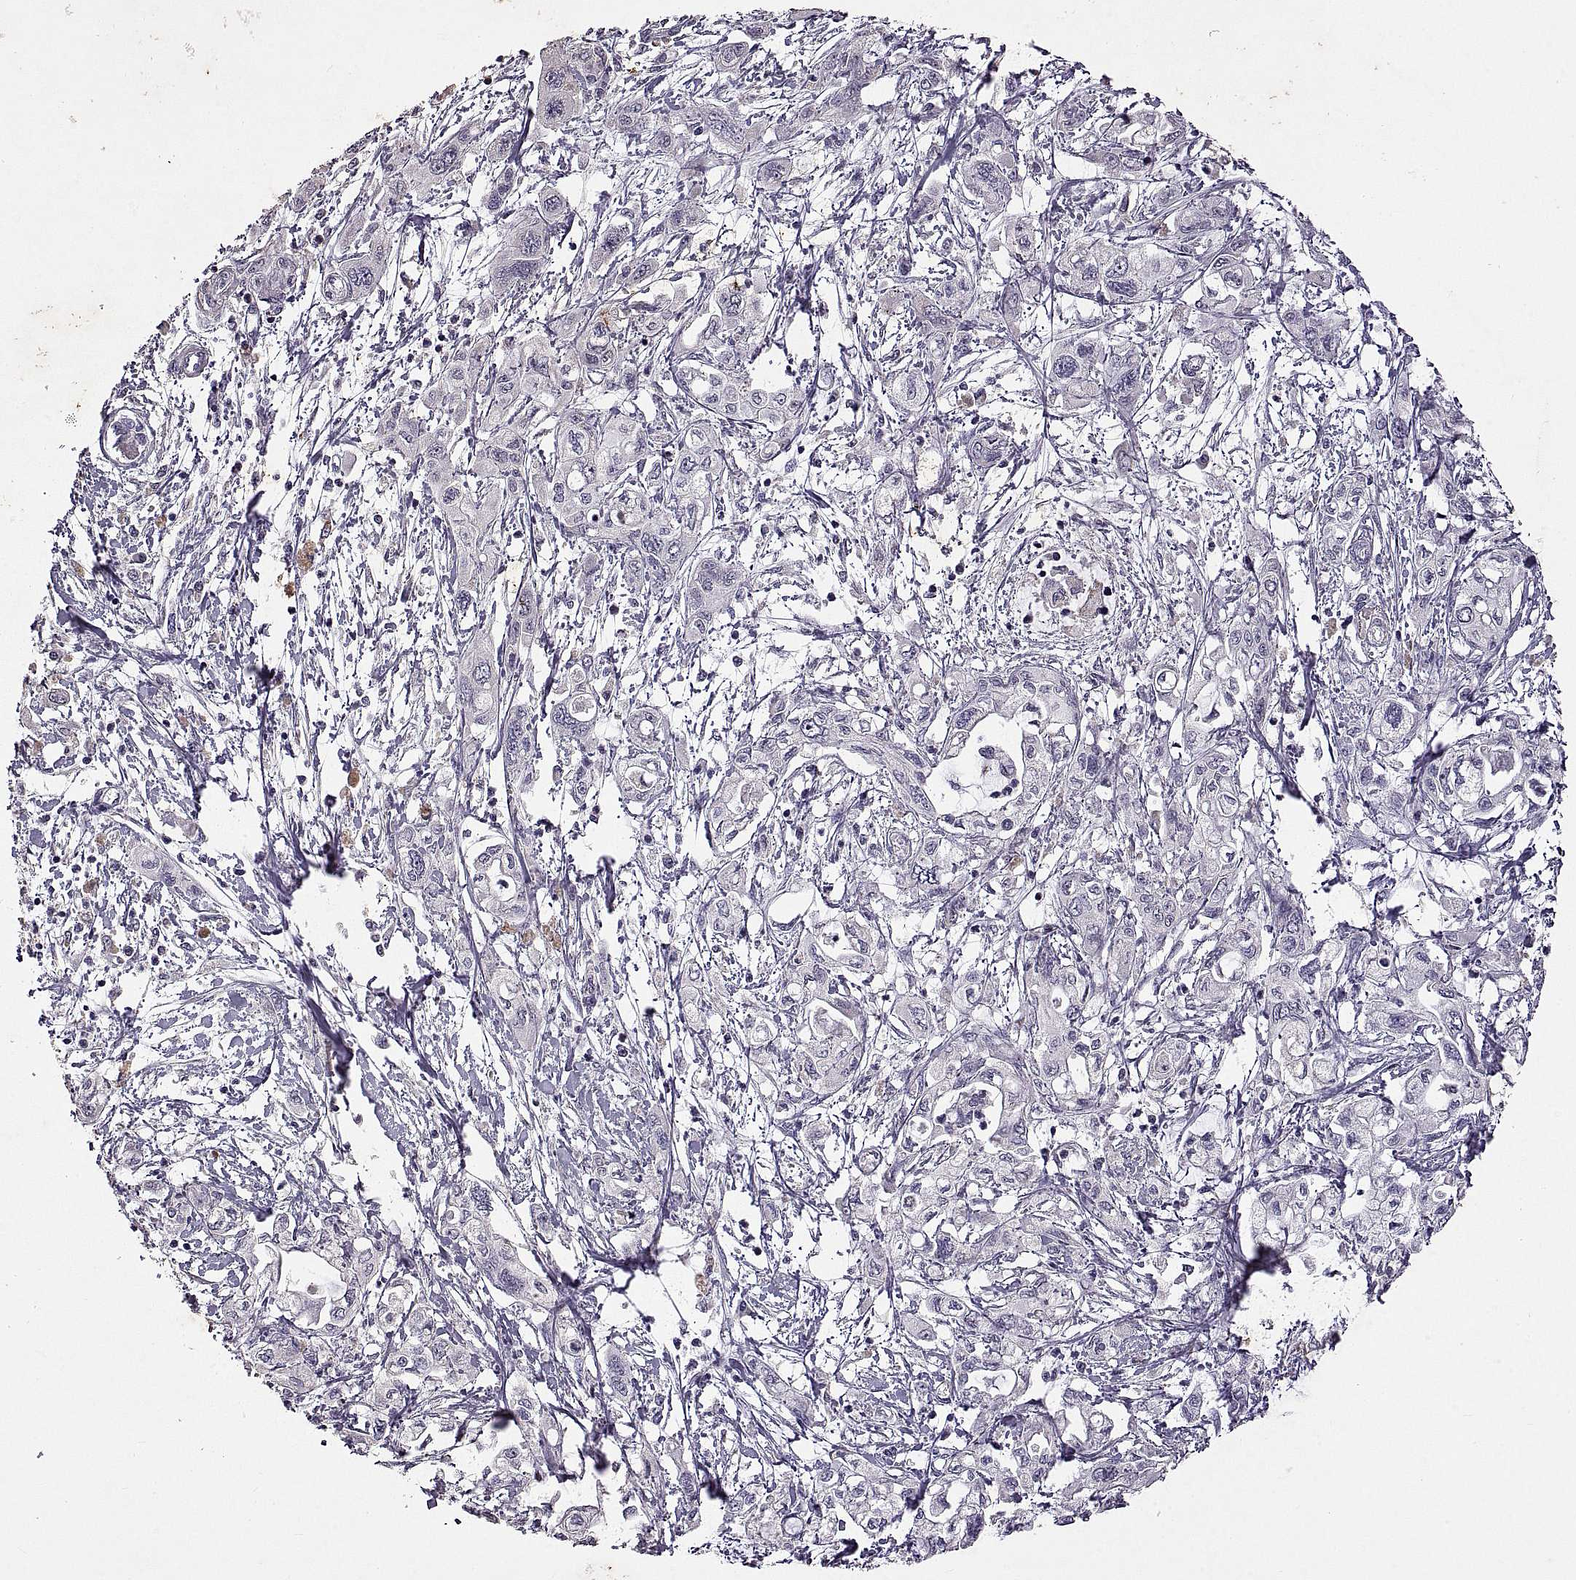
{"staining": {"intensity": "negative", "quantity": "none", "location": "none"}, "tissue": "pancreatic cancer", "cell_type": "Tumor cells", "image_type": "cancer", "snomed": [{"axis": "morphology", "description": "Adenocarcinoma, NOS"}, {"axis": "topography", "description": "Pancreas"}], "caption": "There is no significant staining in tumor cells of adenocarcinoma (pancreatic).", "gene": "DEFB136", "patient": {"sex": "male", "age": 54}}